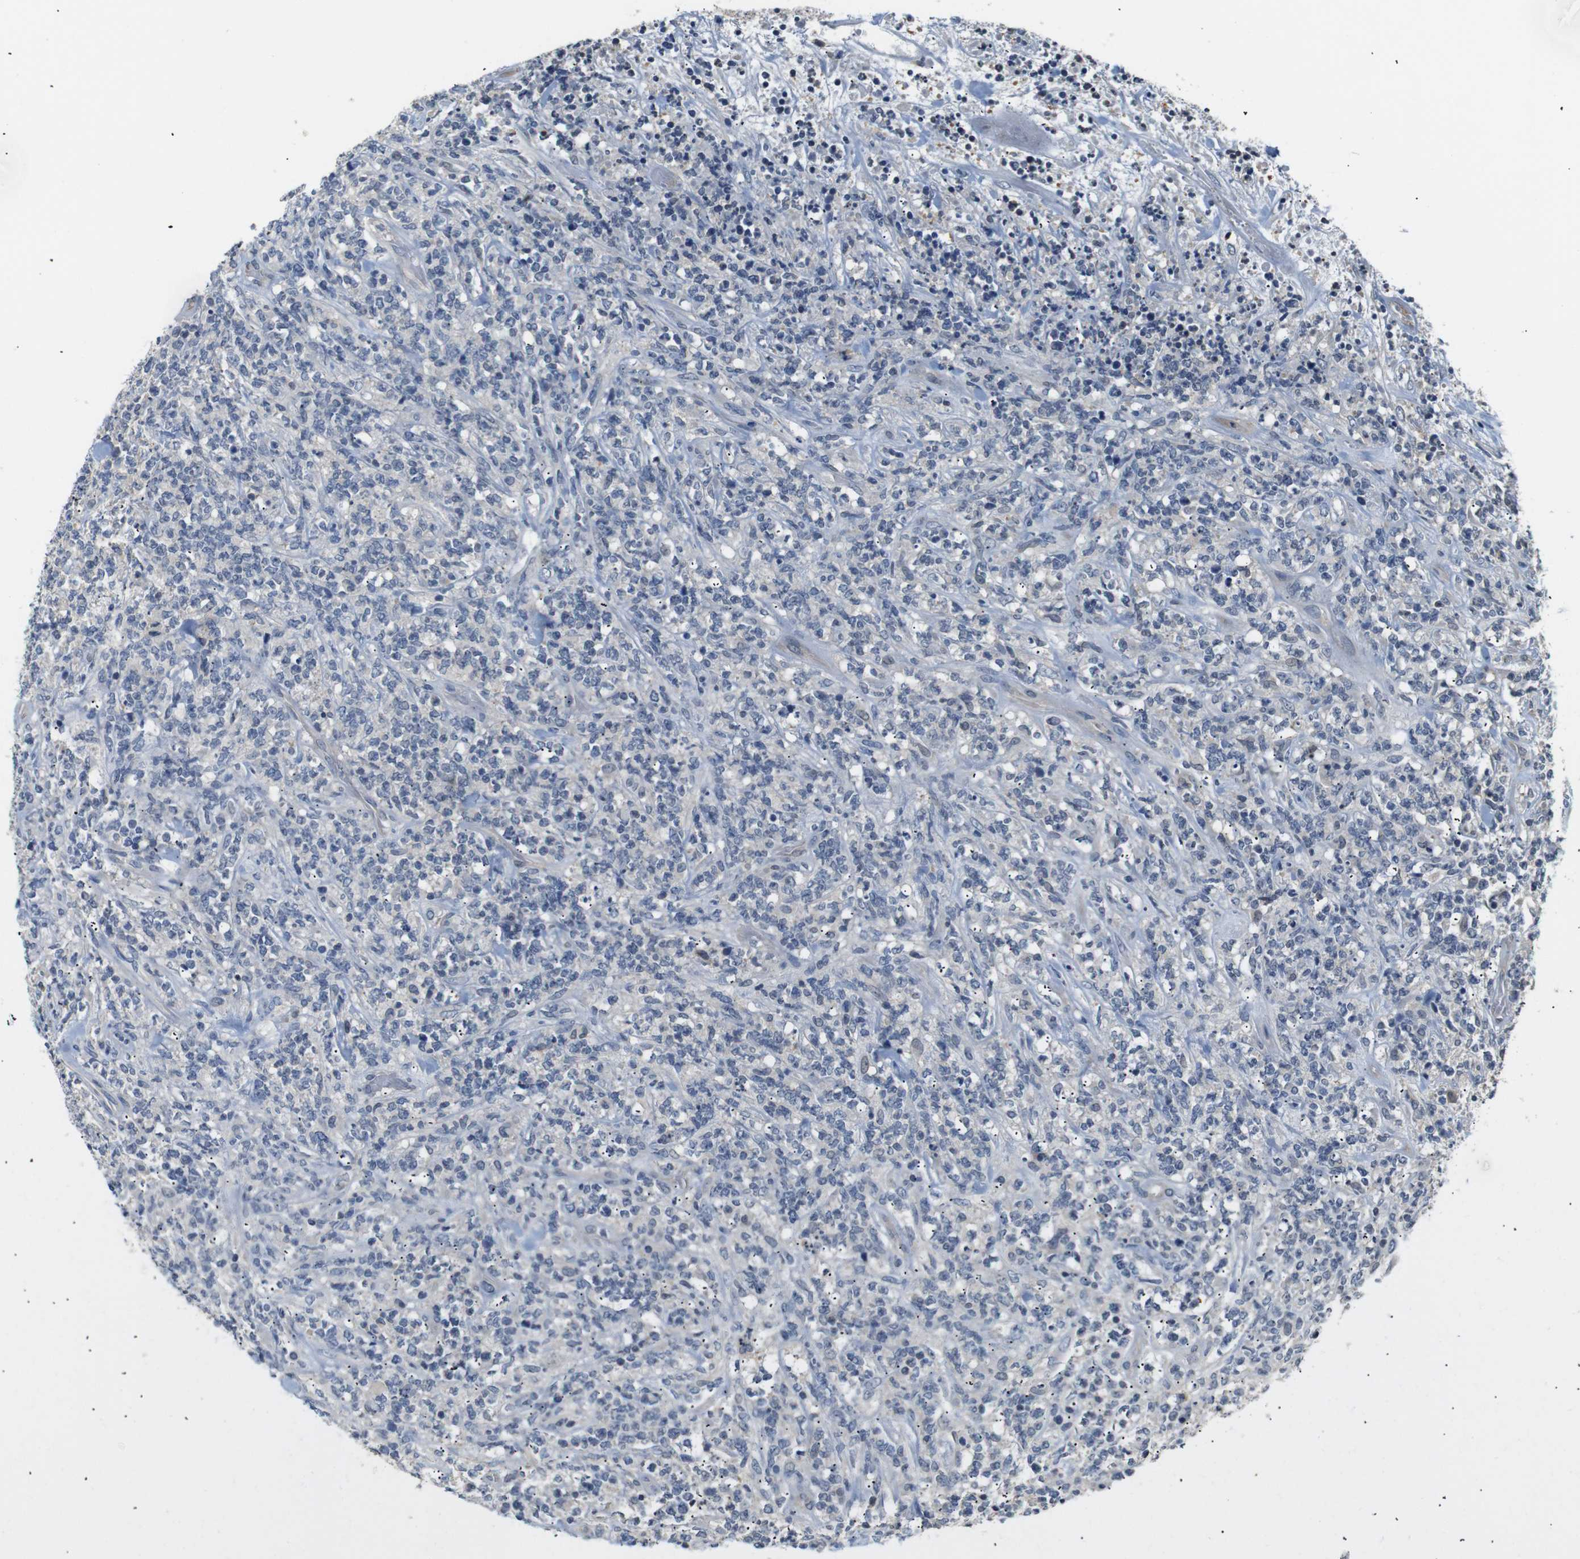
{"staining": {"intensity": "negative", "quantity": "none", "location": "none"}, "tissue": "lymphoma", "cell_type": "Tumor cells", "image_type": "cancer", "snomed": [{"axis": "morphology", "description": "Malignant lymphoma, non-Hodgkin's type, High grade"}, {"axis": "topography", "description": "Soft tissue"}], "caption": "Protein analysis of lymphoma displays no significant staining in tumor cells. (DAB (3,3'-diaminobenzidine) immunohistochemistry visualized using brightfield microscopy, high magnification).", "gene": "SFN", "patient": {"sex": "male", "age": 18}}